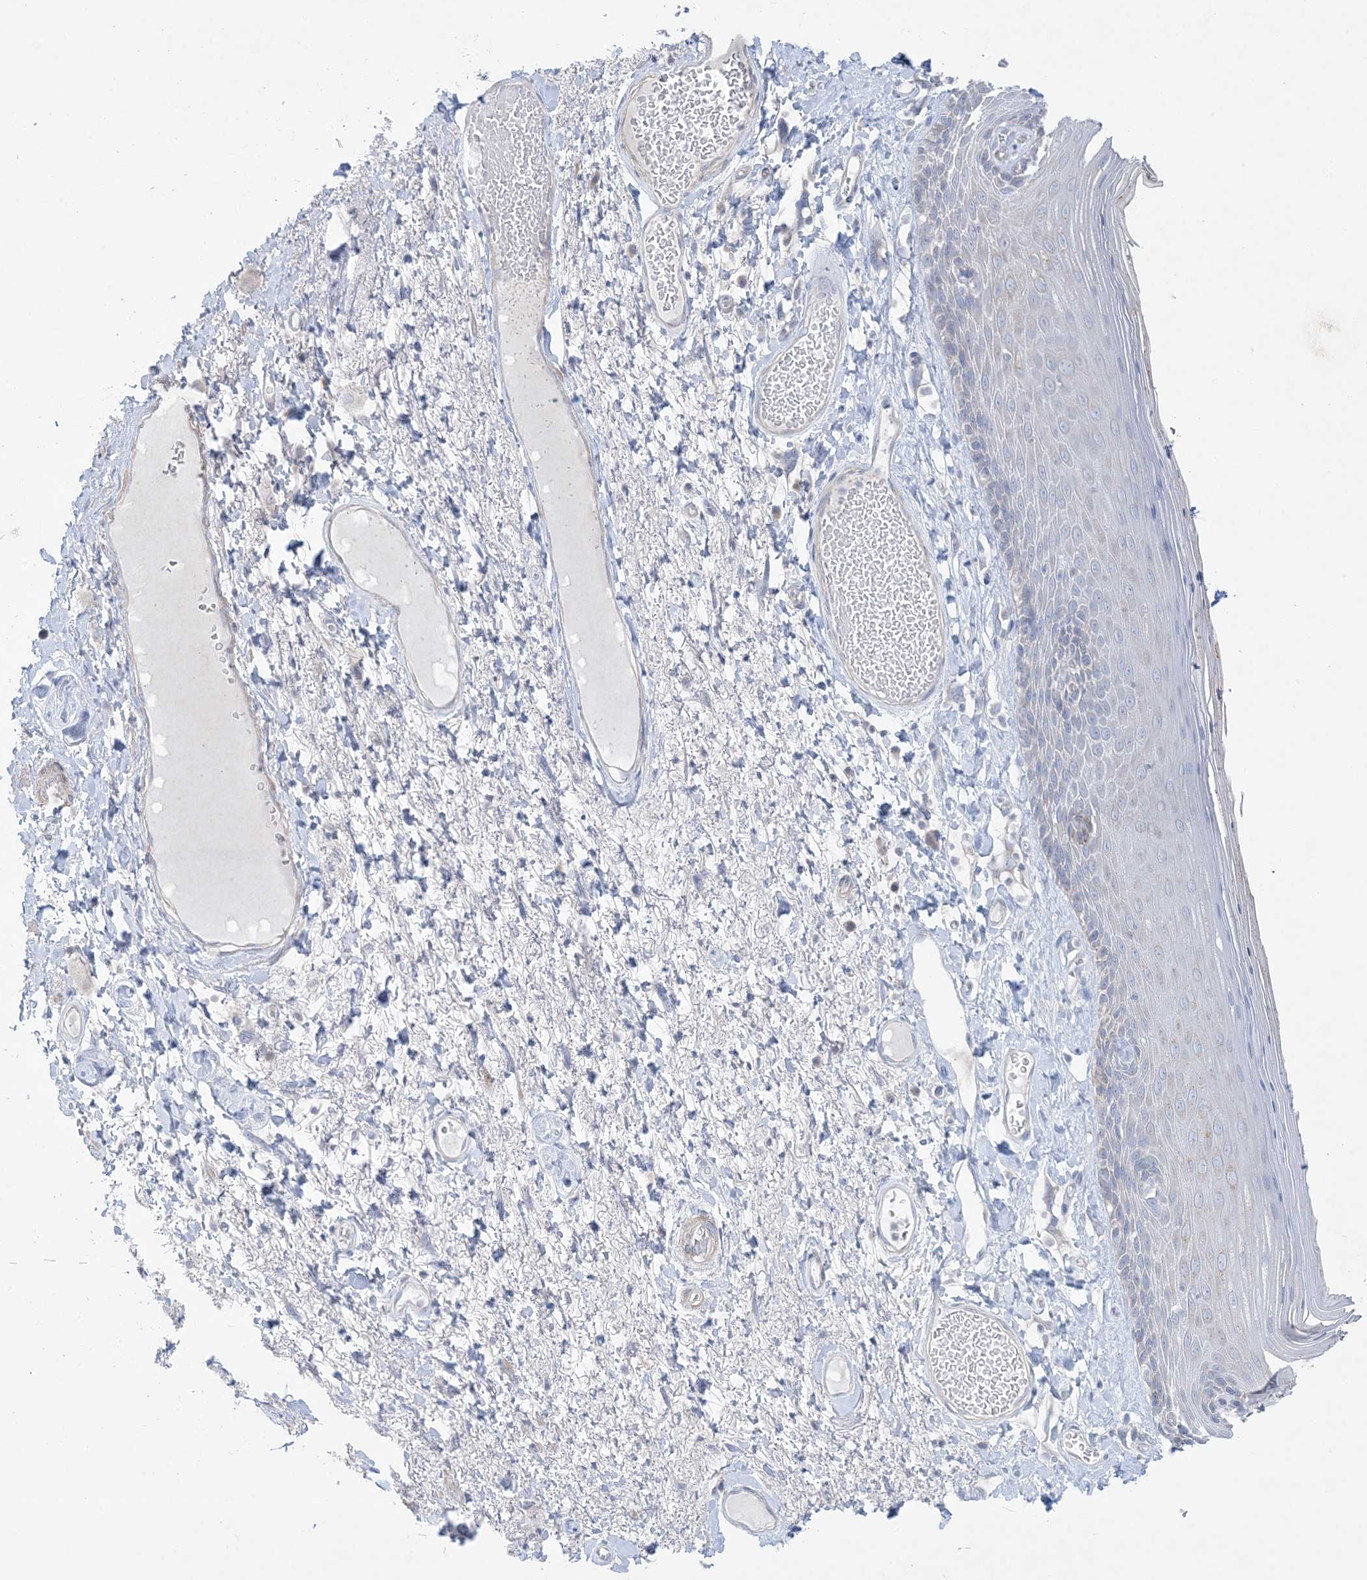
{"staining": {"intensity": "weak", "quantity": "<25%", "location": "cytoplasmic/membranous"}, "tissue": "skin", "cell_type": "Epidermal cells", "image_type": "normal", "snomed": [{"axis": "morphology", "description": "Normal tissue, NOS"}, {"axis": "topography", "description": "Anal"}], "caption": "Immunohistochemistry (IHC) micrograph of unremarkable skin: human skin stained with DAB shows no significant protein expression in epidermal cells. Nuclei are stained in blue.", "gene": "FAM184A", "patient": {"sex": "male", "age": 69}}